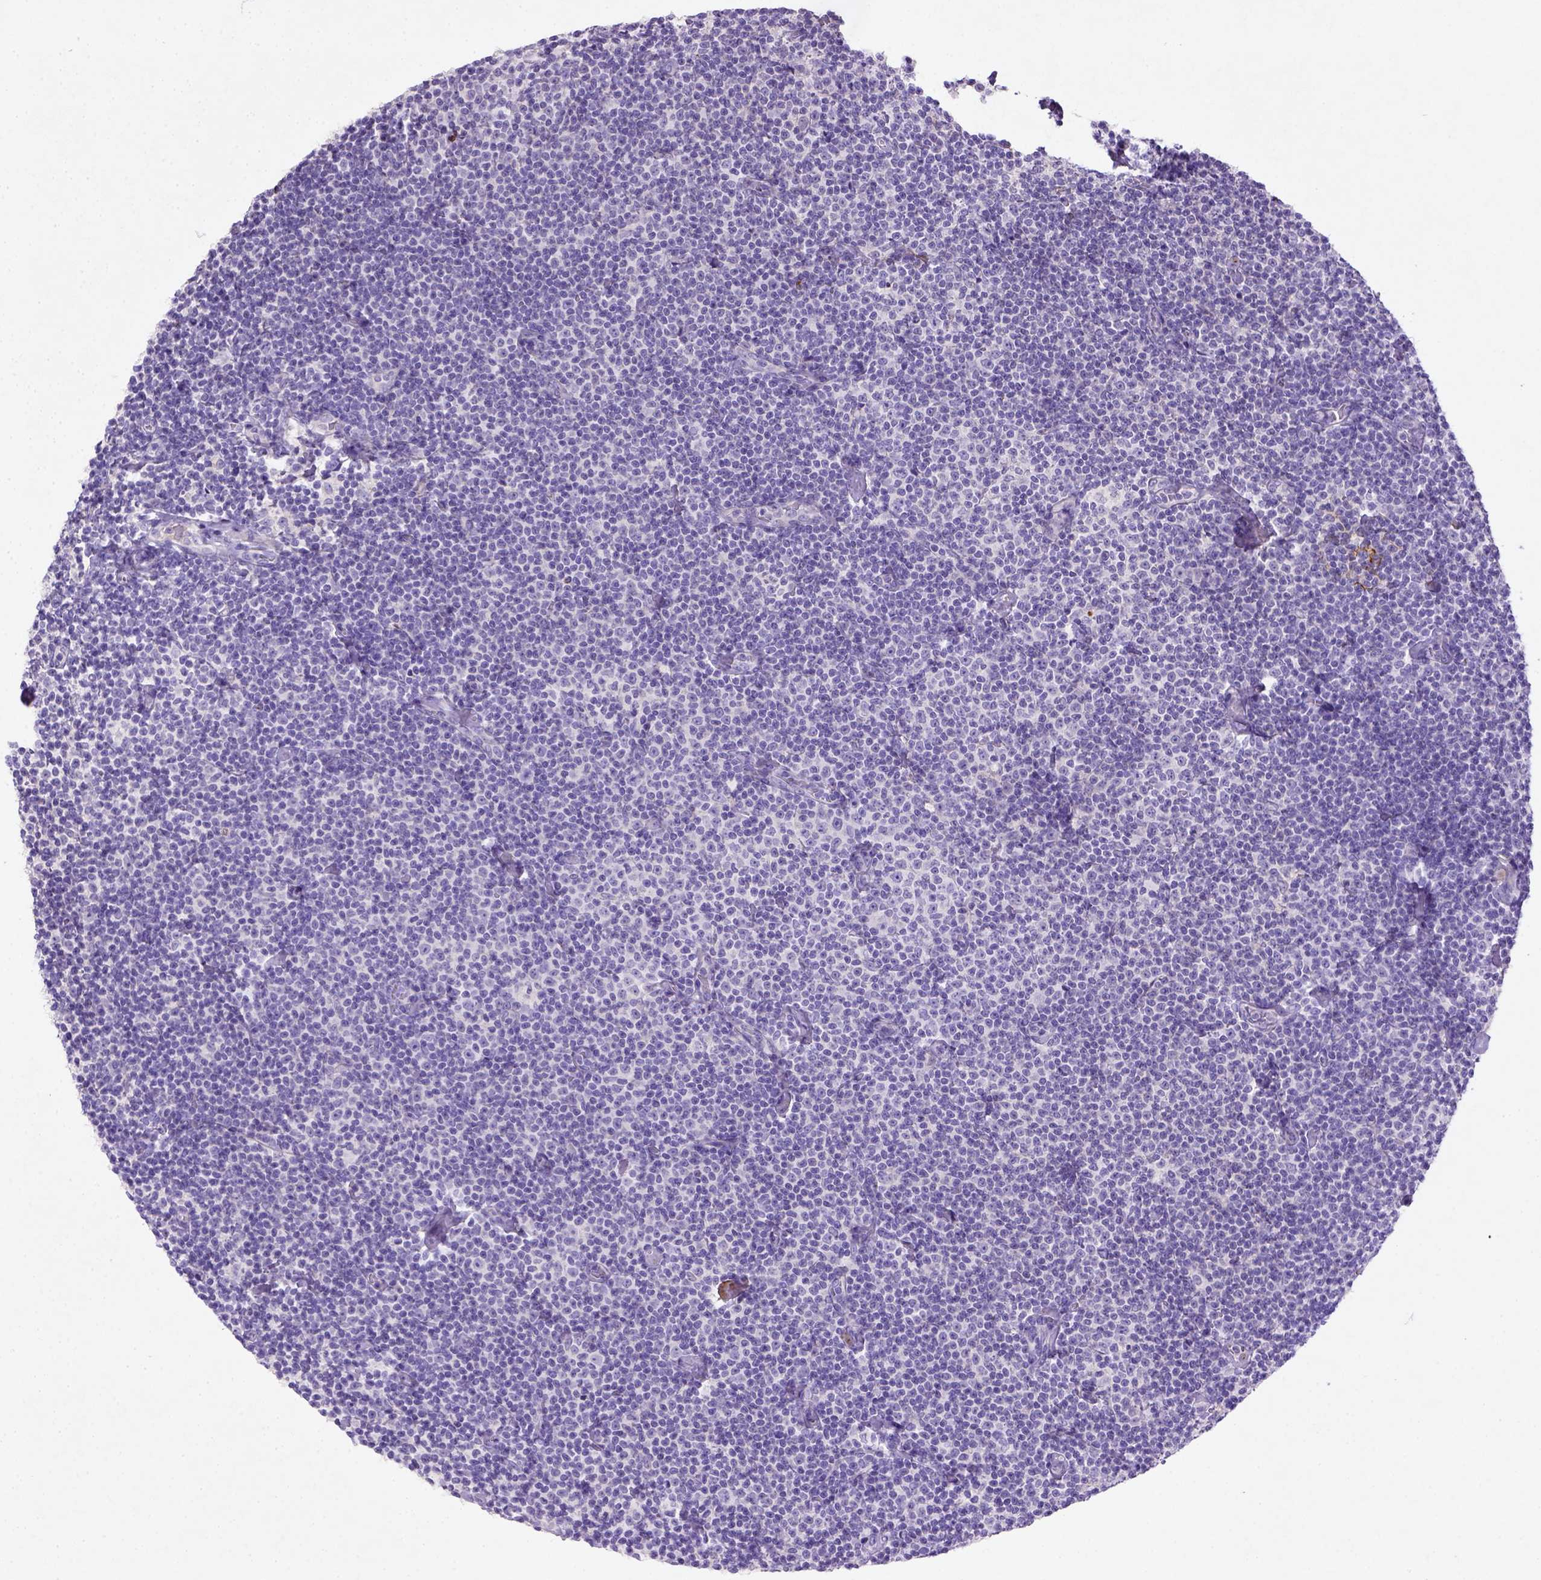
{"staining": {"intensity": "negative", "quantity": "none", "location": "none"}, "tissue": "lymphoma", "cell_type": "Tumor cells", "image_type": "cancer", "snomed": [{"axis": "morphology", "description": "Malignant lymphoma, non-Hodgkin's type, Low grade"}, {"axis": "topography", "description": "Lymph node"}], "caption": "Immunohistochemical staining of human low-grade malignant lymphoma, non-Hodgkin's type exhibits no significant staining in tumor cells.", "gene": "NUDT2", "patient": {"sex": "male", "age": 81}}